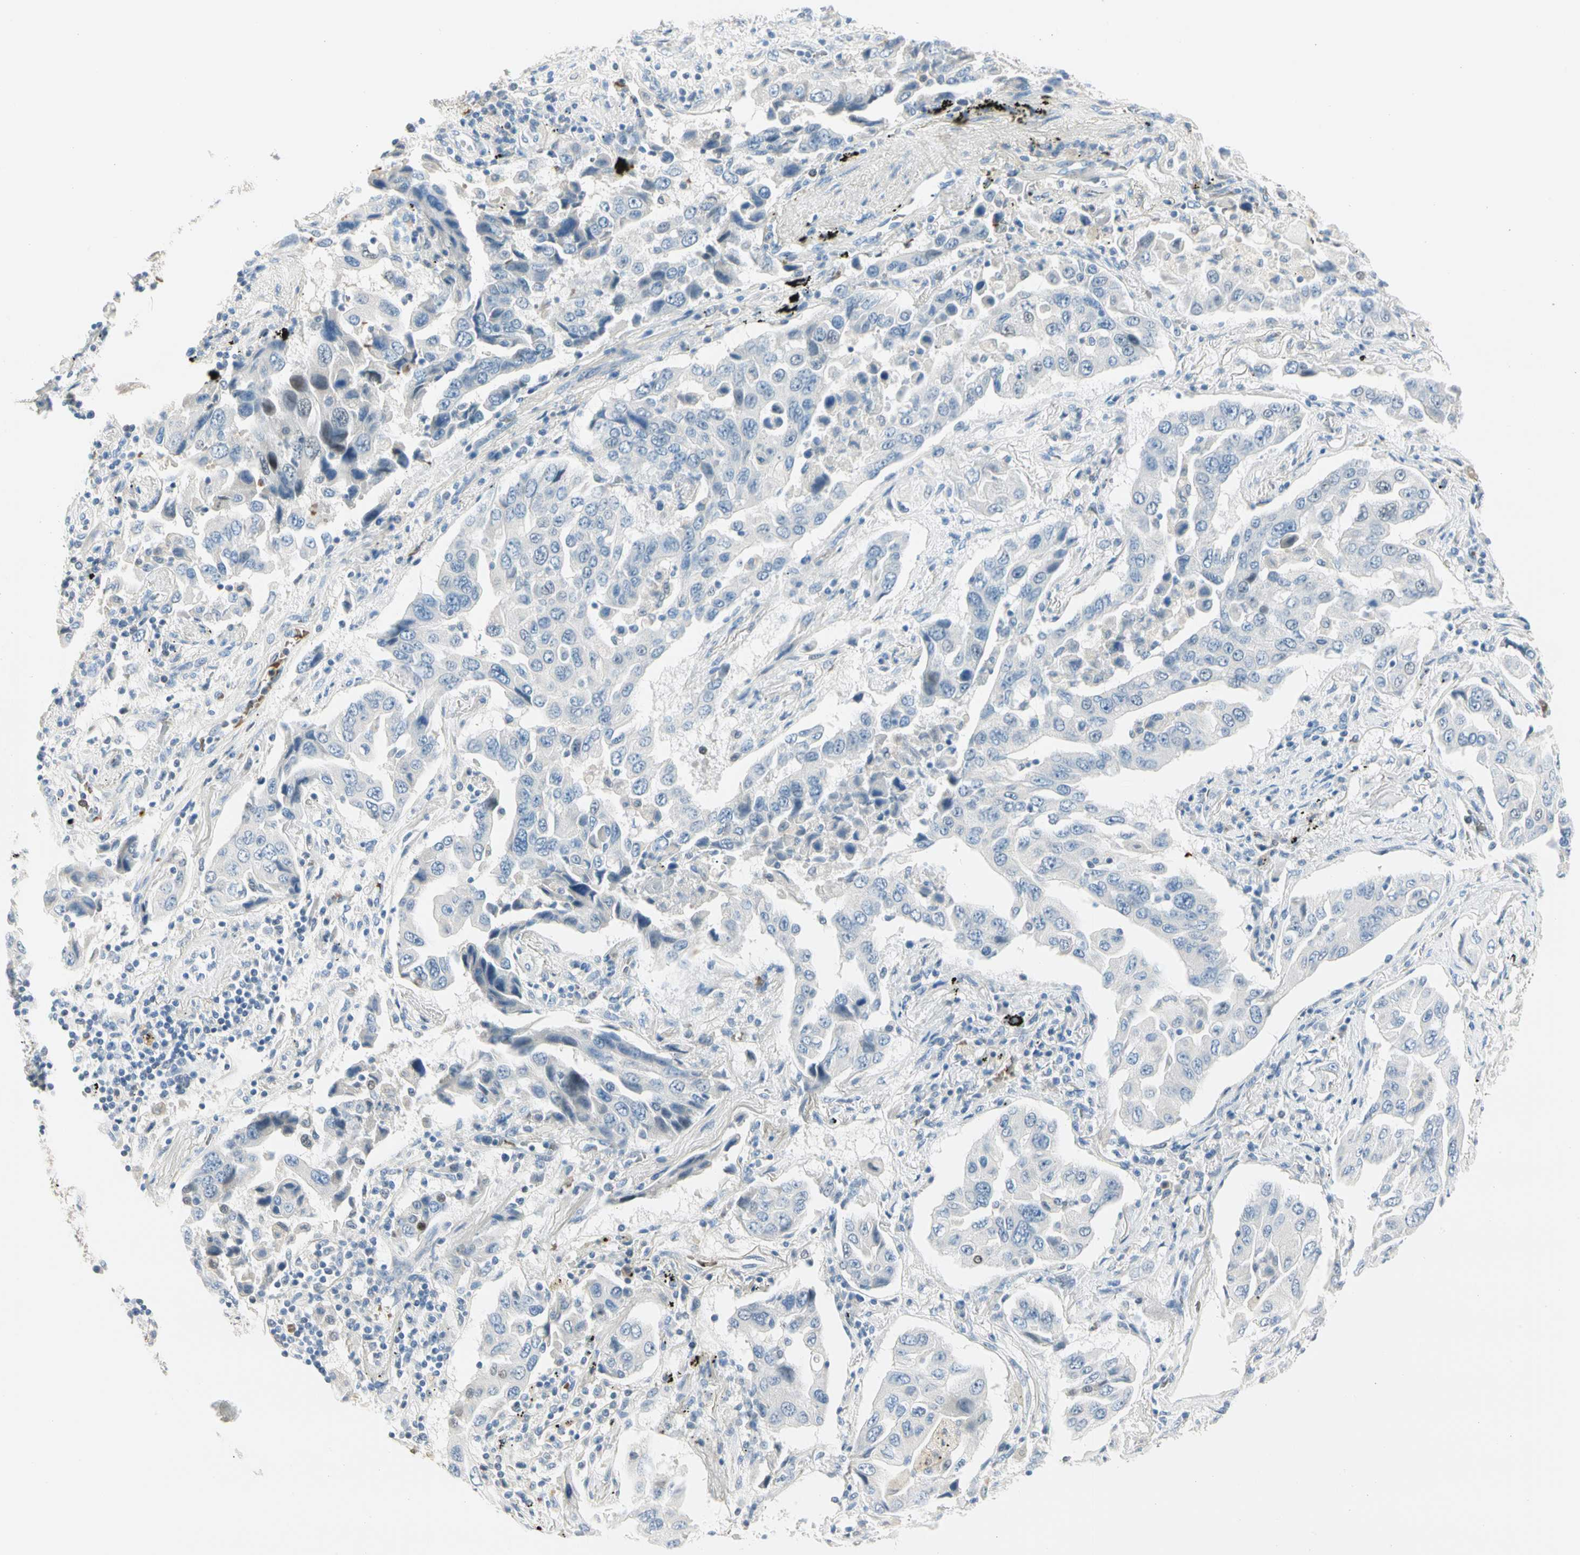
{"staining": {"intensity": "negative", "quantity": "none", "location": "none"}, "tissue": "lung cancer", "cell_type": "Tumor cells", "image_type": "cancer", "snomed": [{"axis": "morphology", "description": "Adenocarcinoma, NOS"}, {"axis": "topography", "description": "Lung"}], "caption": "Photomicrograph shows no protein positivity in tumor cells of lung cancer tissue.", "gene": "CA1", "patient": {"sex": "female", "age": 65}}